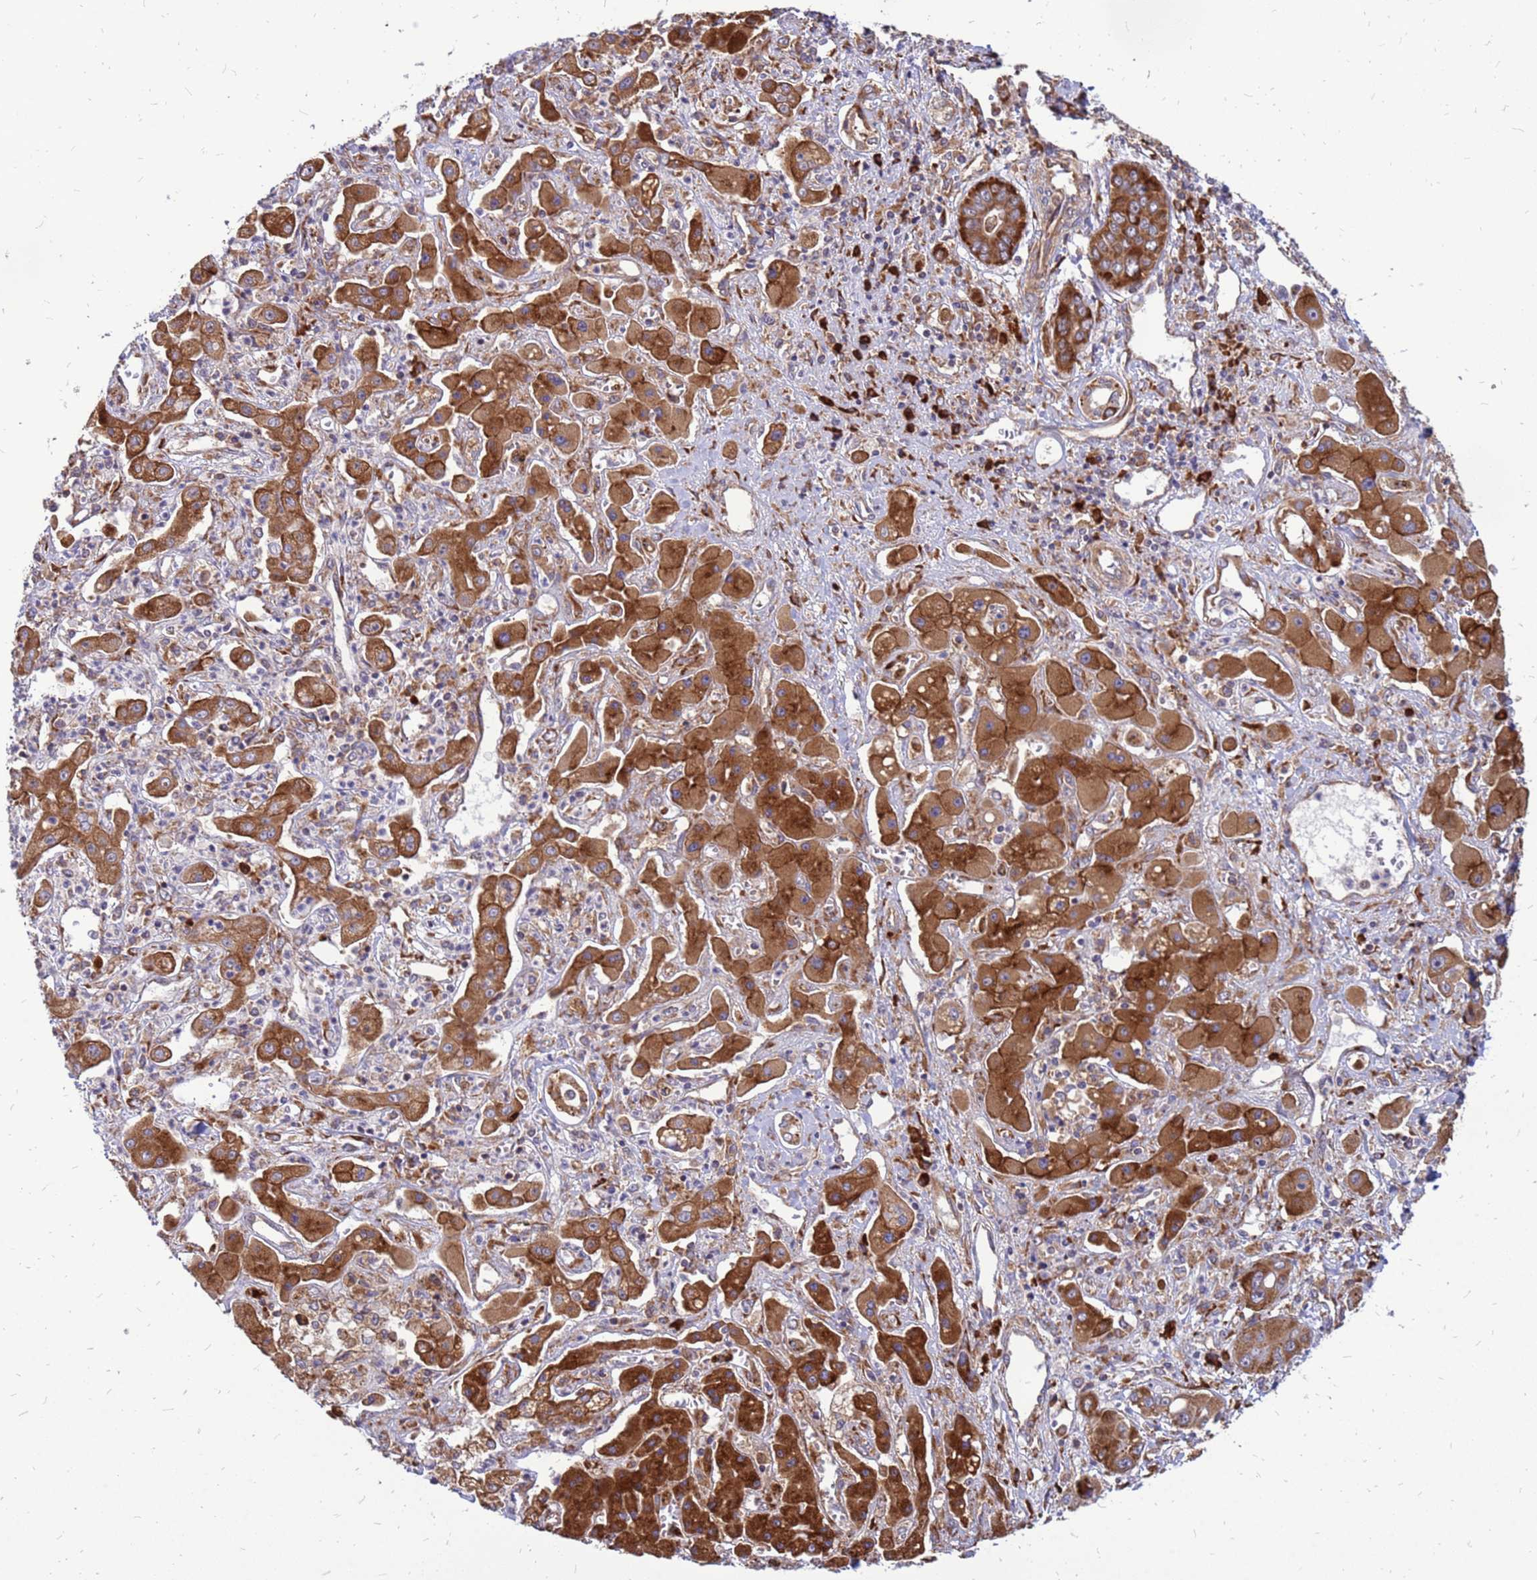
{"staining": {"intensity": "strong", "quantity": ">75%", "location": "cytoplasmic/membranous"}, "tissue": "liver cancer", "cell_type": "Tumor cells", "image_type": "cancer", "snomed": [{"axis": "morphology", "description": "Cholangiocarcinoma"}, {"axis": "topography", "description": "Liver"}], "caption": "Protein staining displays strong cytoplasmic/membranous staining in about >75% of tumor cells in liver cancer.", "gene": "RPL8", "patient": {"sex": "male", "age": 67}}